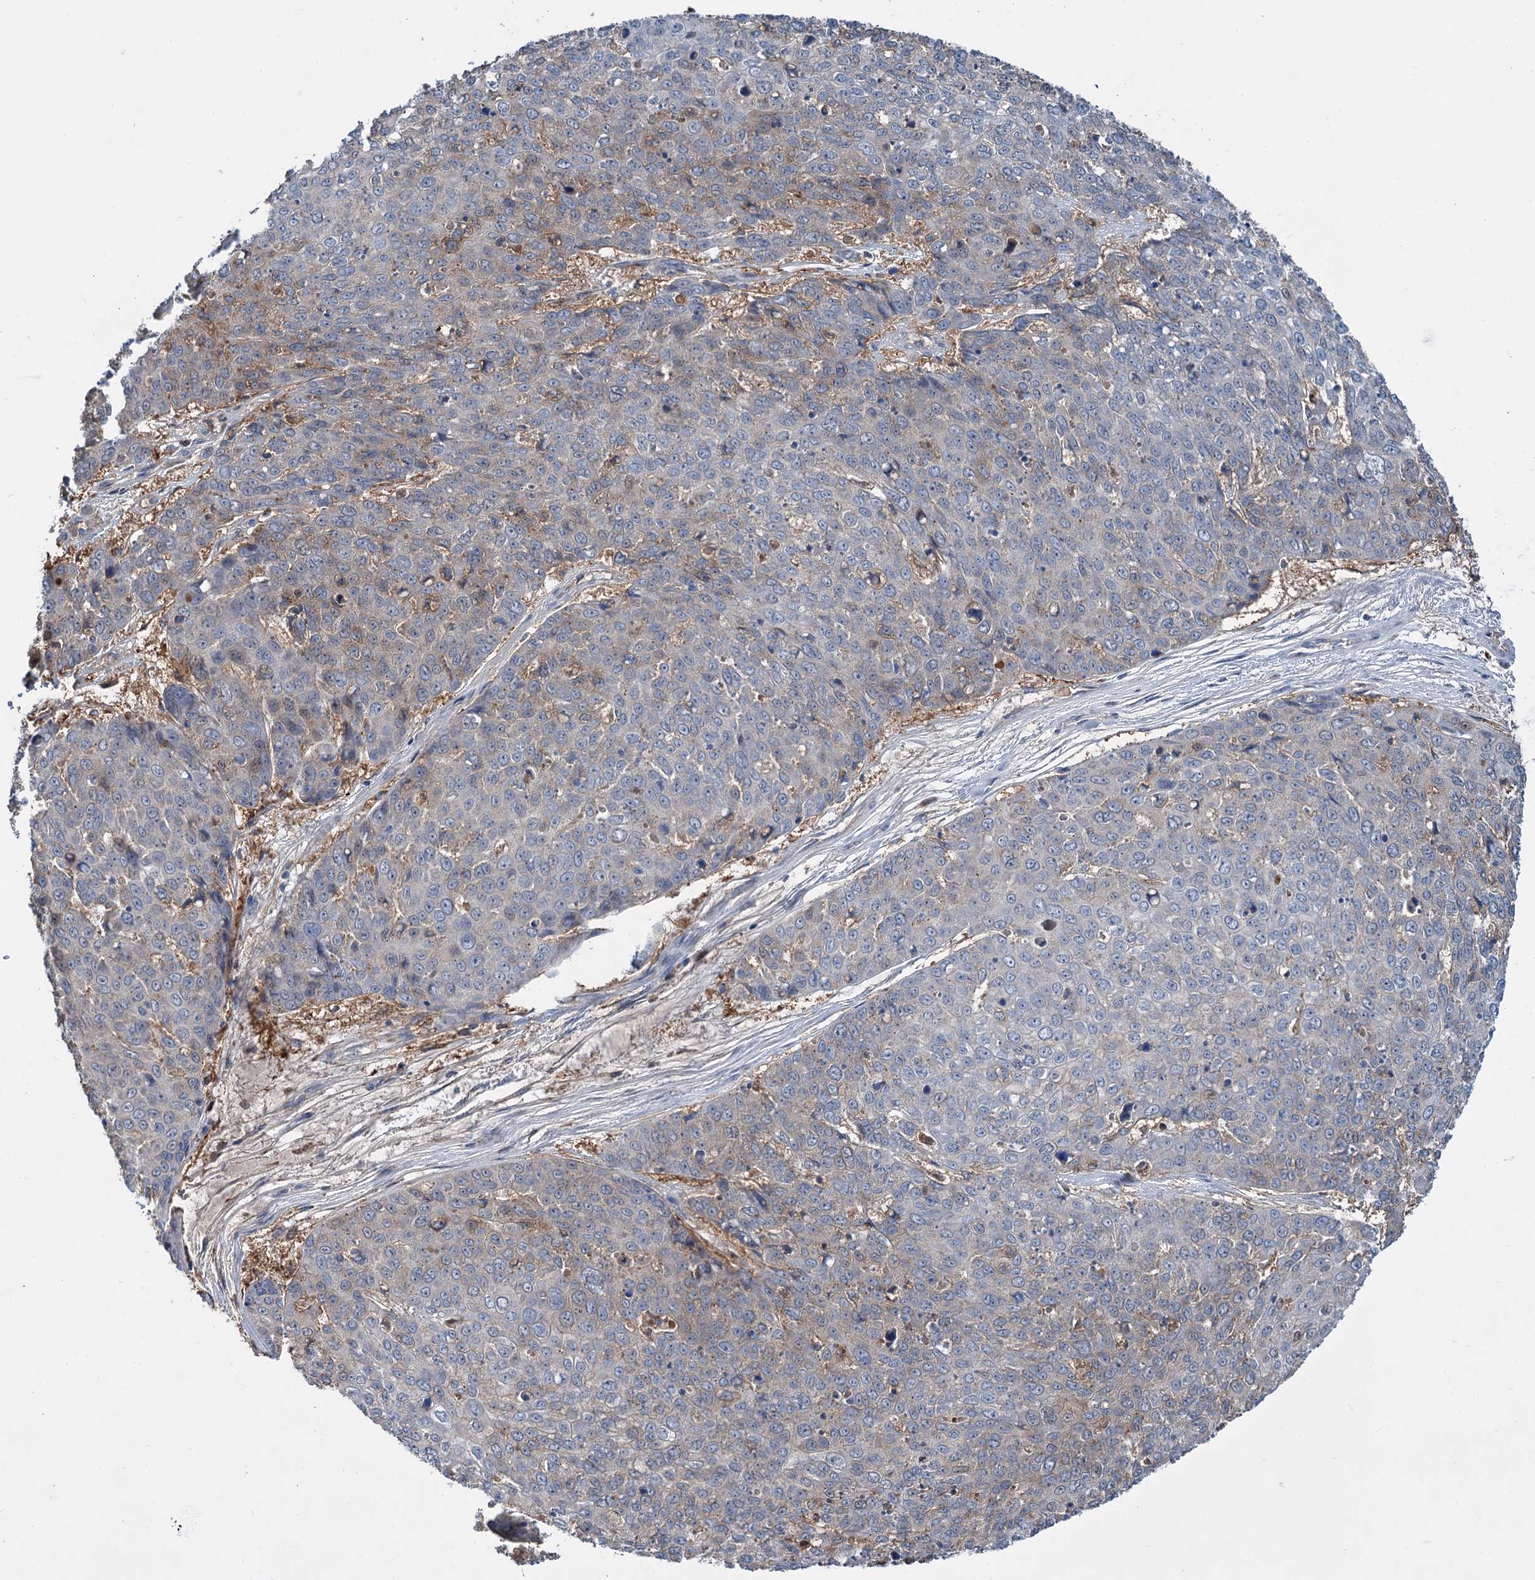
{"staining": {"intensity": "weak", "quantity": "<25%", "location": "cytoplasmic/membranous"}, "tissue": "skin cancer", "cell_type": "Tumor cells", "image_type": "cancer", "snomed": [{"axis": "morphology", "description": "Squamous cell carcinoma, NOS"}, {"axis": "topography", "description": "Skin"}], "caption": "Image shows no significant protein expression in tumor cells of skin cancer.", "gene": "LPIN1", "patient": {"sex": "male", "age": 71}}